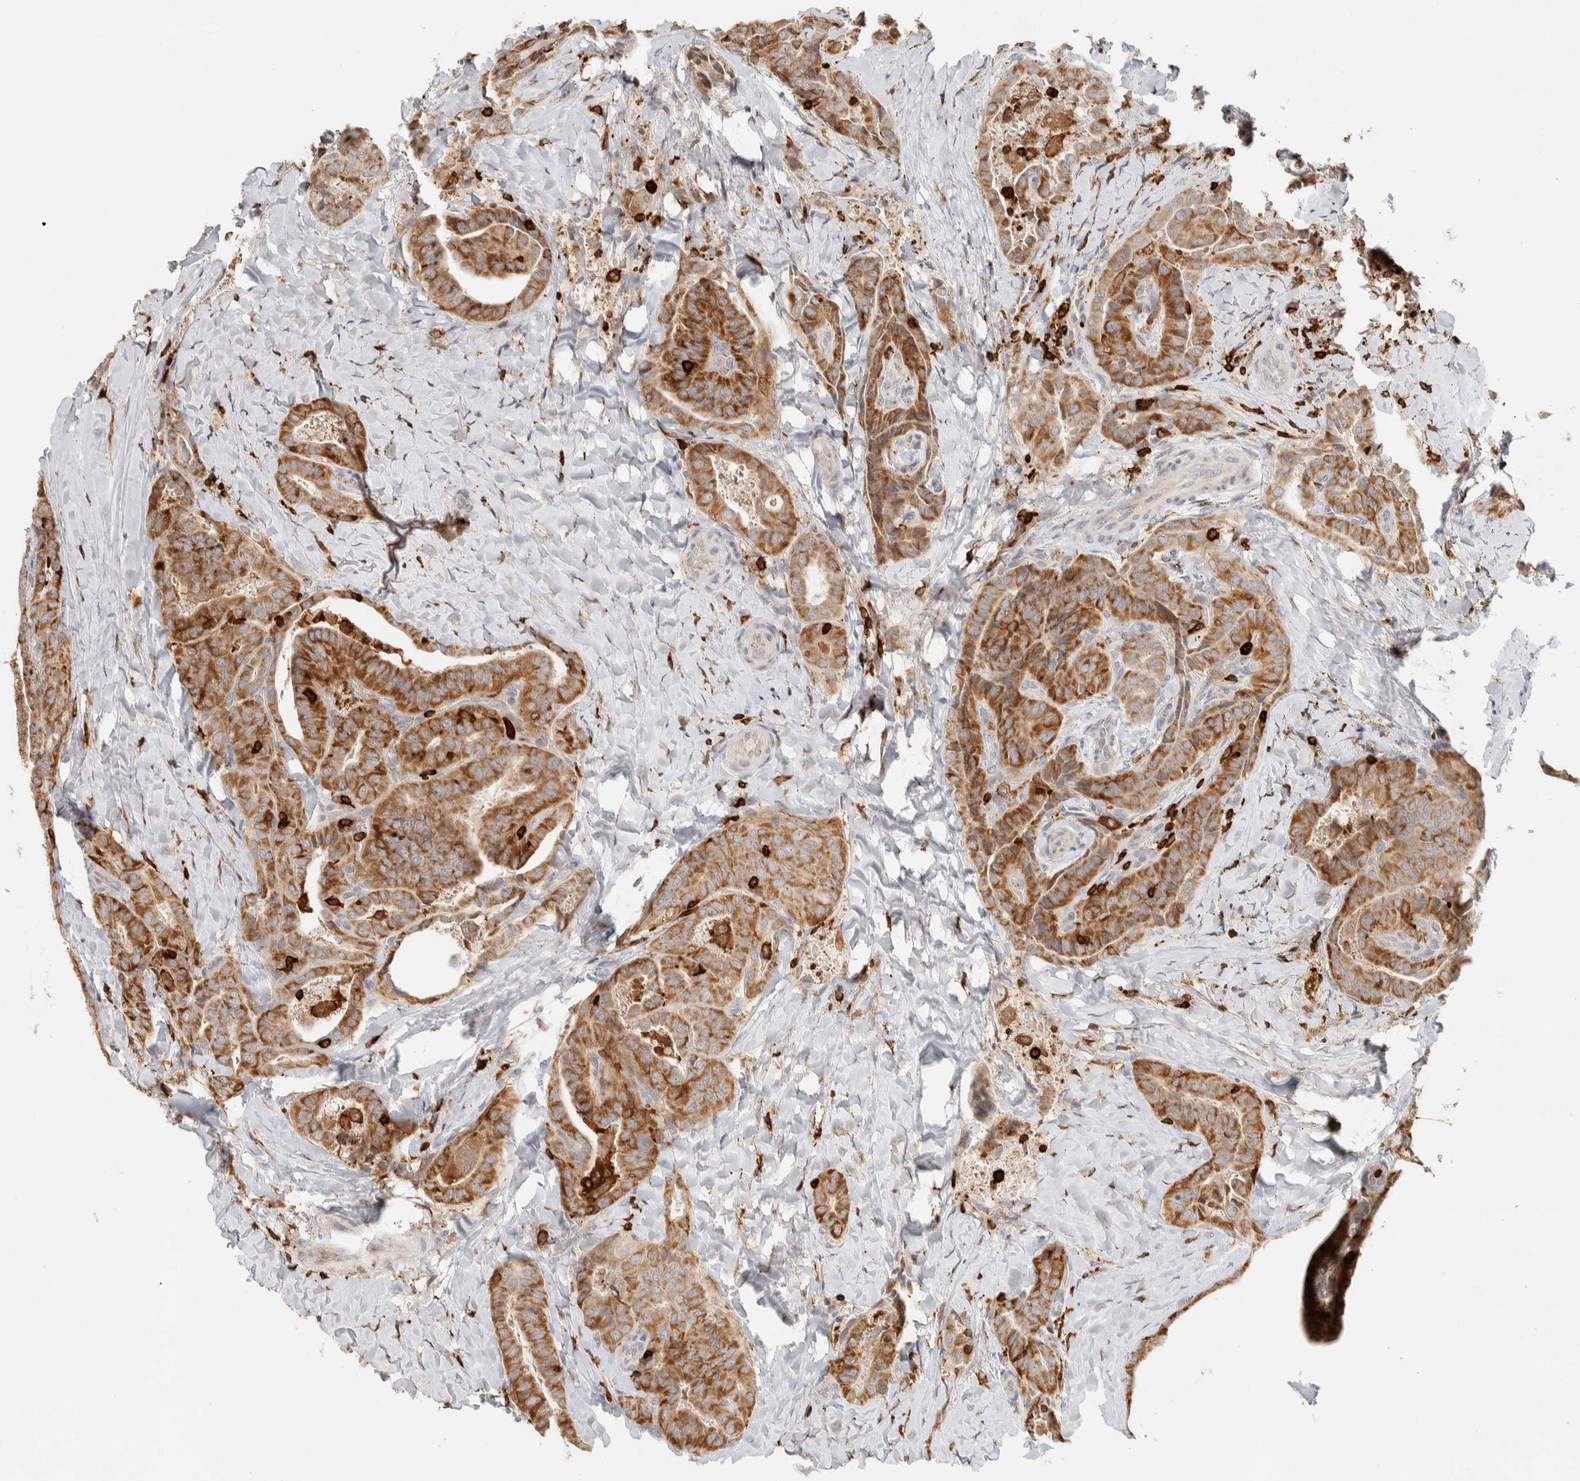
{"staining": {"intensity": "strong", "quantity": ">75%", "location": "cytoplasmic/membranous"}, "tissue": "thyroid cancer", "cell_type": "Tumor cells", "image_type": "cancer", "snomed": [{"axis": "morphology", "description": "Papillary adenocarcinoma, NOS"}, {"axis": "topography", "description": "Thyroid gland"}], "caption": "Protein expression analysis of human thyroid cancer reveals strong cytoplasmic/membranous positivity in about >75% of tumor cells. (brown staining indicates protein expression, while blue staining denotes nuclei).", "gene": "RUNDC1", "patient": {"sex": "male", "age": 77}}